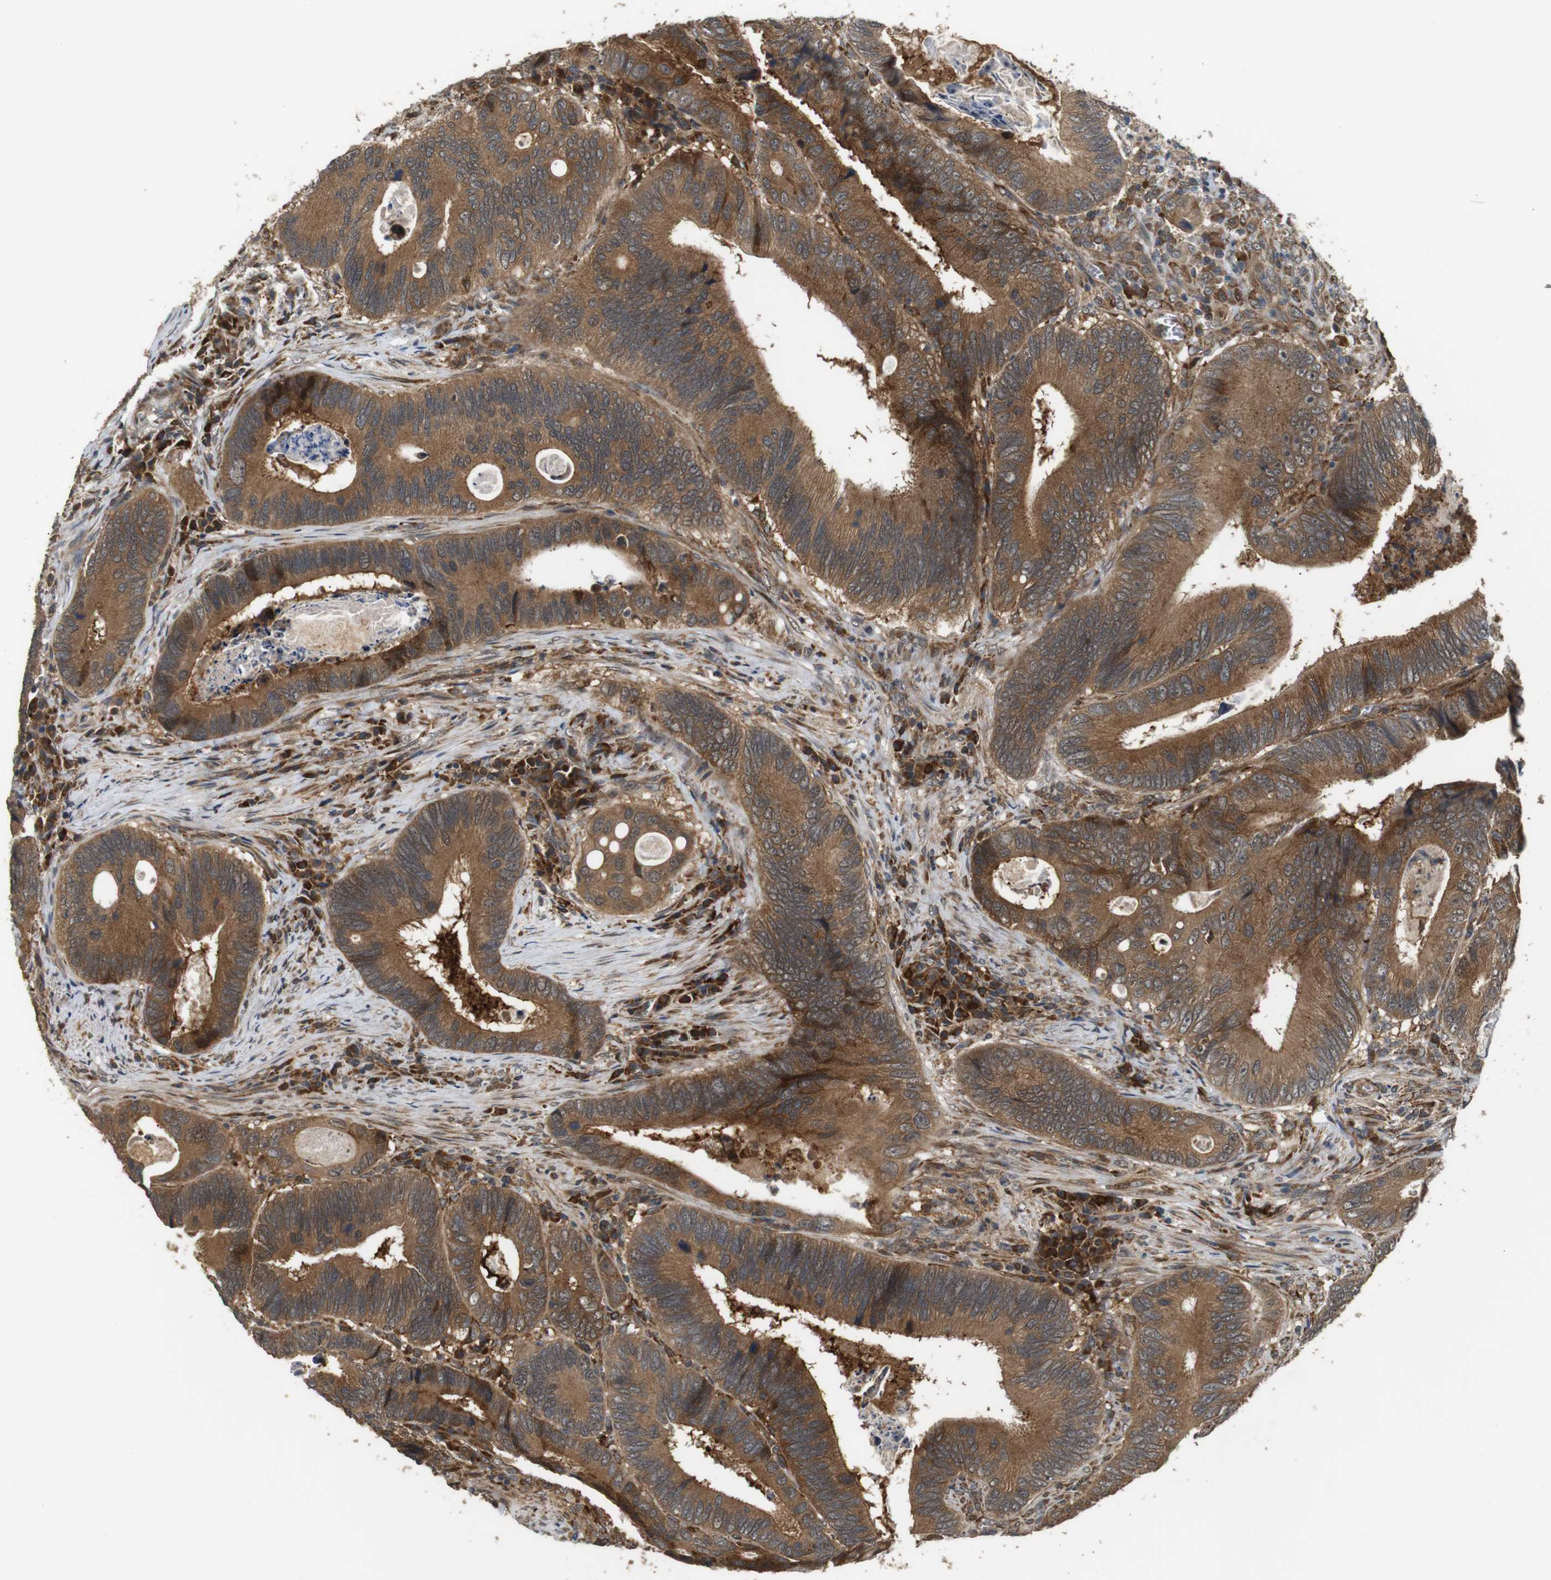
{"staining": {"intensity": "strong", "quantity": ">75%", "location": "cytoplasmic/membranous"}, "tissue": "colorectal cancer", "cell_type": "Tumor cells", "image_type": "cancer", "snomed": [{"axis": "morphology", "description": "Inflammation, NOS"}, {"axis": "morphology", "description": "Adenocarcinoma, NOS"}, {"axis": "topography", "description": "Colon"}], "caption": "Colorectal adenocarcinoma stained with IHC displays strong cytoplasmic/membranous positivity in approximately >75% of tumor cells.", "gene": "EPHB2", "patient": {"sex": "male", "age": 72}}